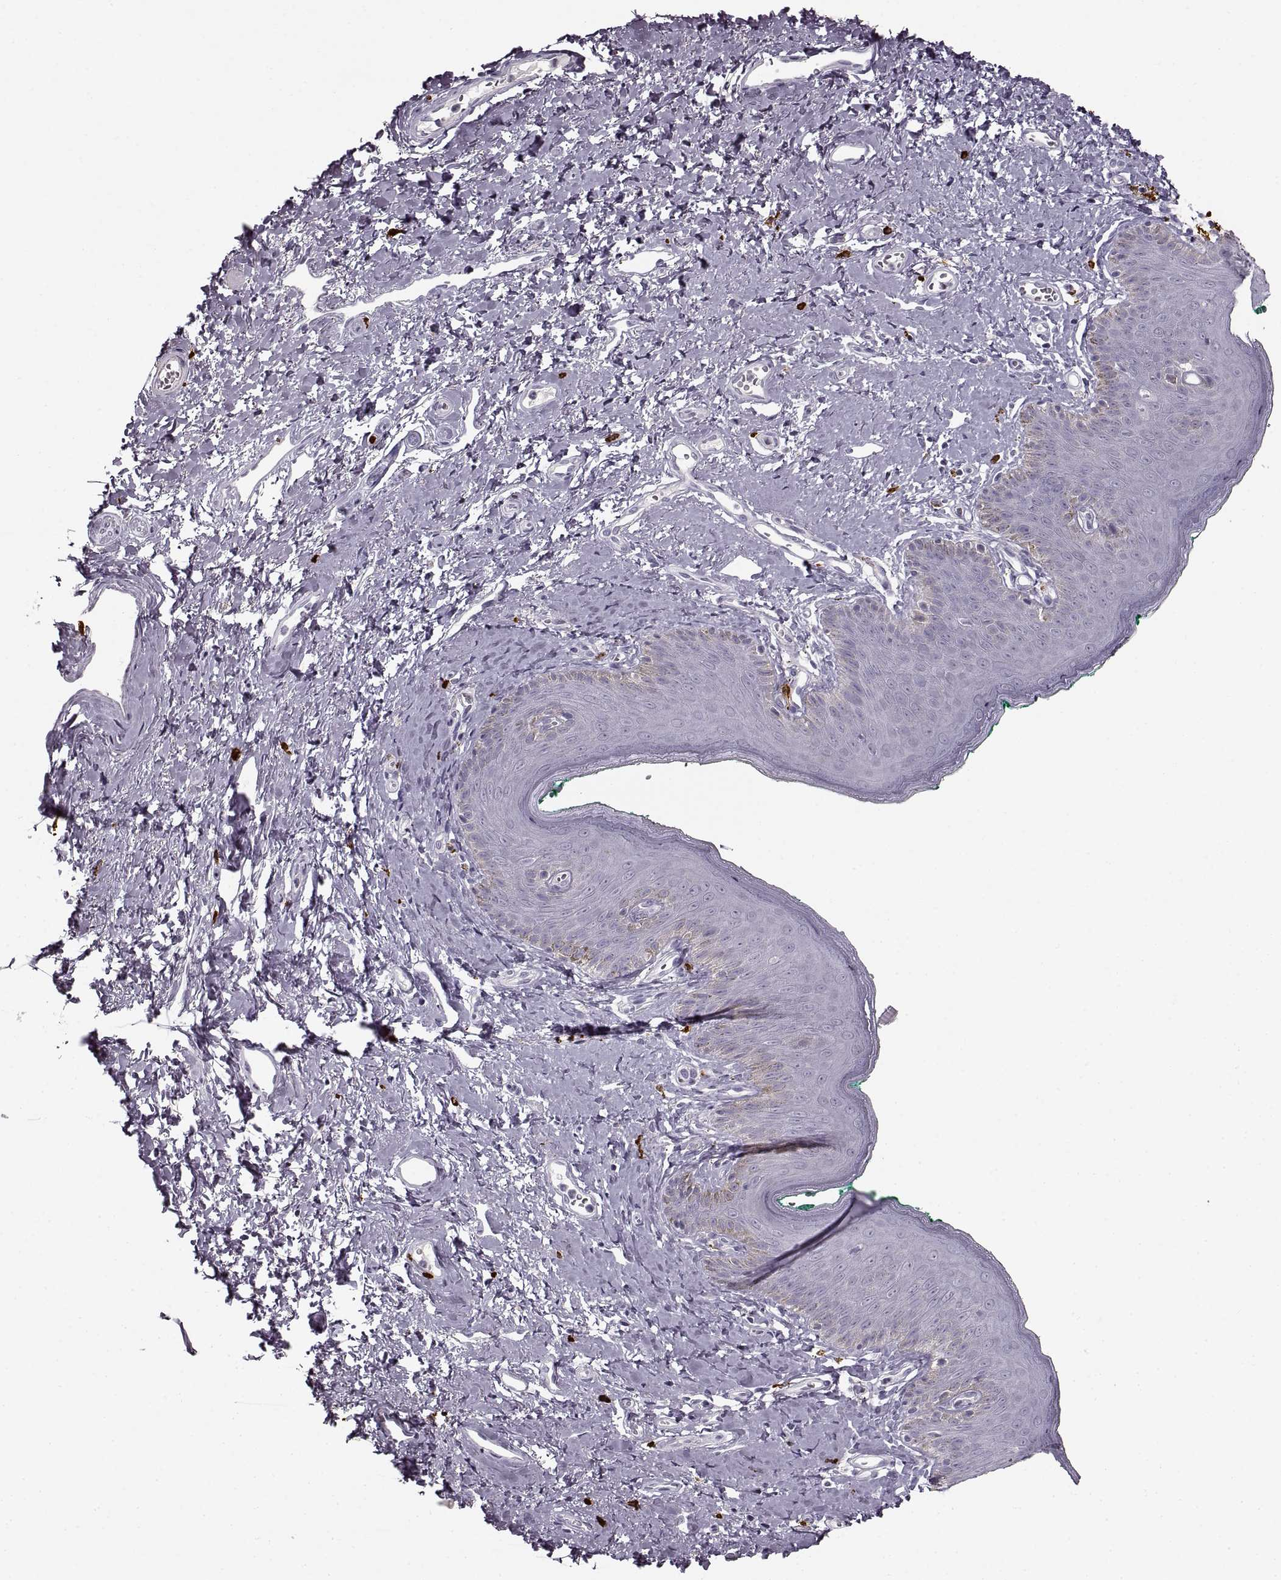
{"staining": {"intensity": "weak", "quantity": "<25%", "location": "cytoplasmic/membranous"}, "tissue": "skin", "cell_type": "Epidermal cells", "image_type": "normal", "snomed": [{"axis": "morphology", "description": "Normal tissue, NOS"}, {"axis": "topography", "description": "Vulva"}], "caption": "This is an immunohistochemistry (IHC) photomicrograph of normal skin. There is no expression in epidermal cells.", "gene": "CNTN1", "patient": {"sex": "female", "age": 66}}